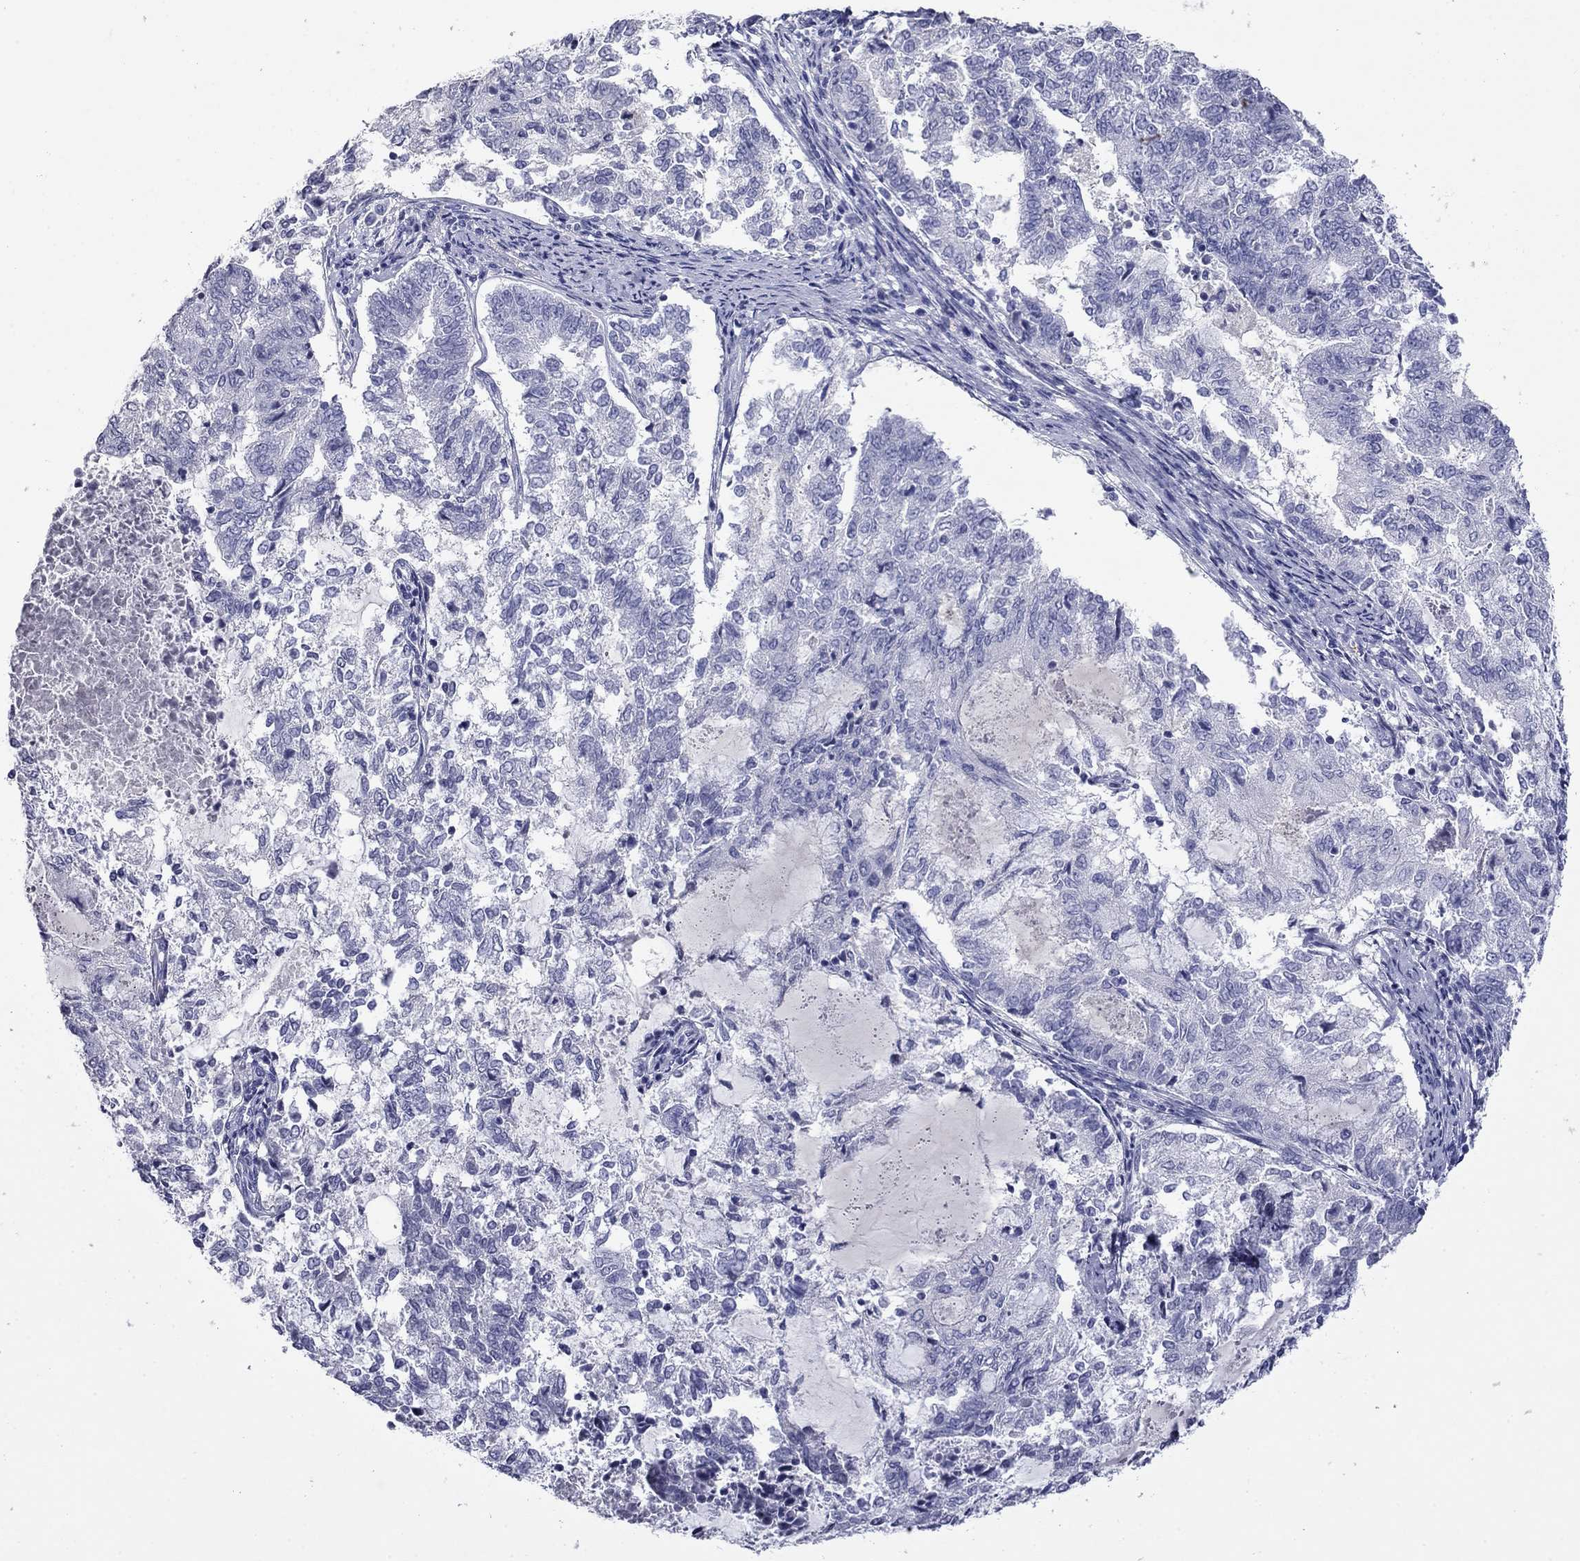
{"staining": {"intensity": "negative", "quantity": "none", "location": "none"}, "tissue": "endometrial cancer", "cell_type": "Tumor cells", "image_type": "cancer", "snomed": [{"axis": "morphology", "description": "Adenocarcinoma, NOS"}, {"axis": "topography", "description": "Endometrium"}], "caption": "Adenocarcinoma (endometrial) stained for a protein using IHC exhibits no positivity tumor cells.", "gene": "CFAP119", "patient": {"sex": "female", "age": 65}}